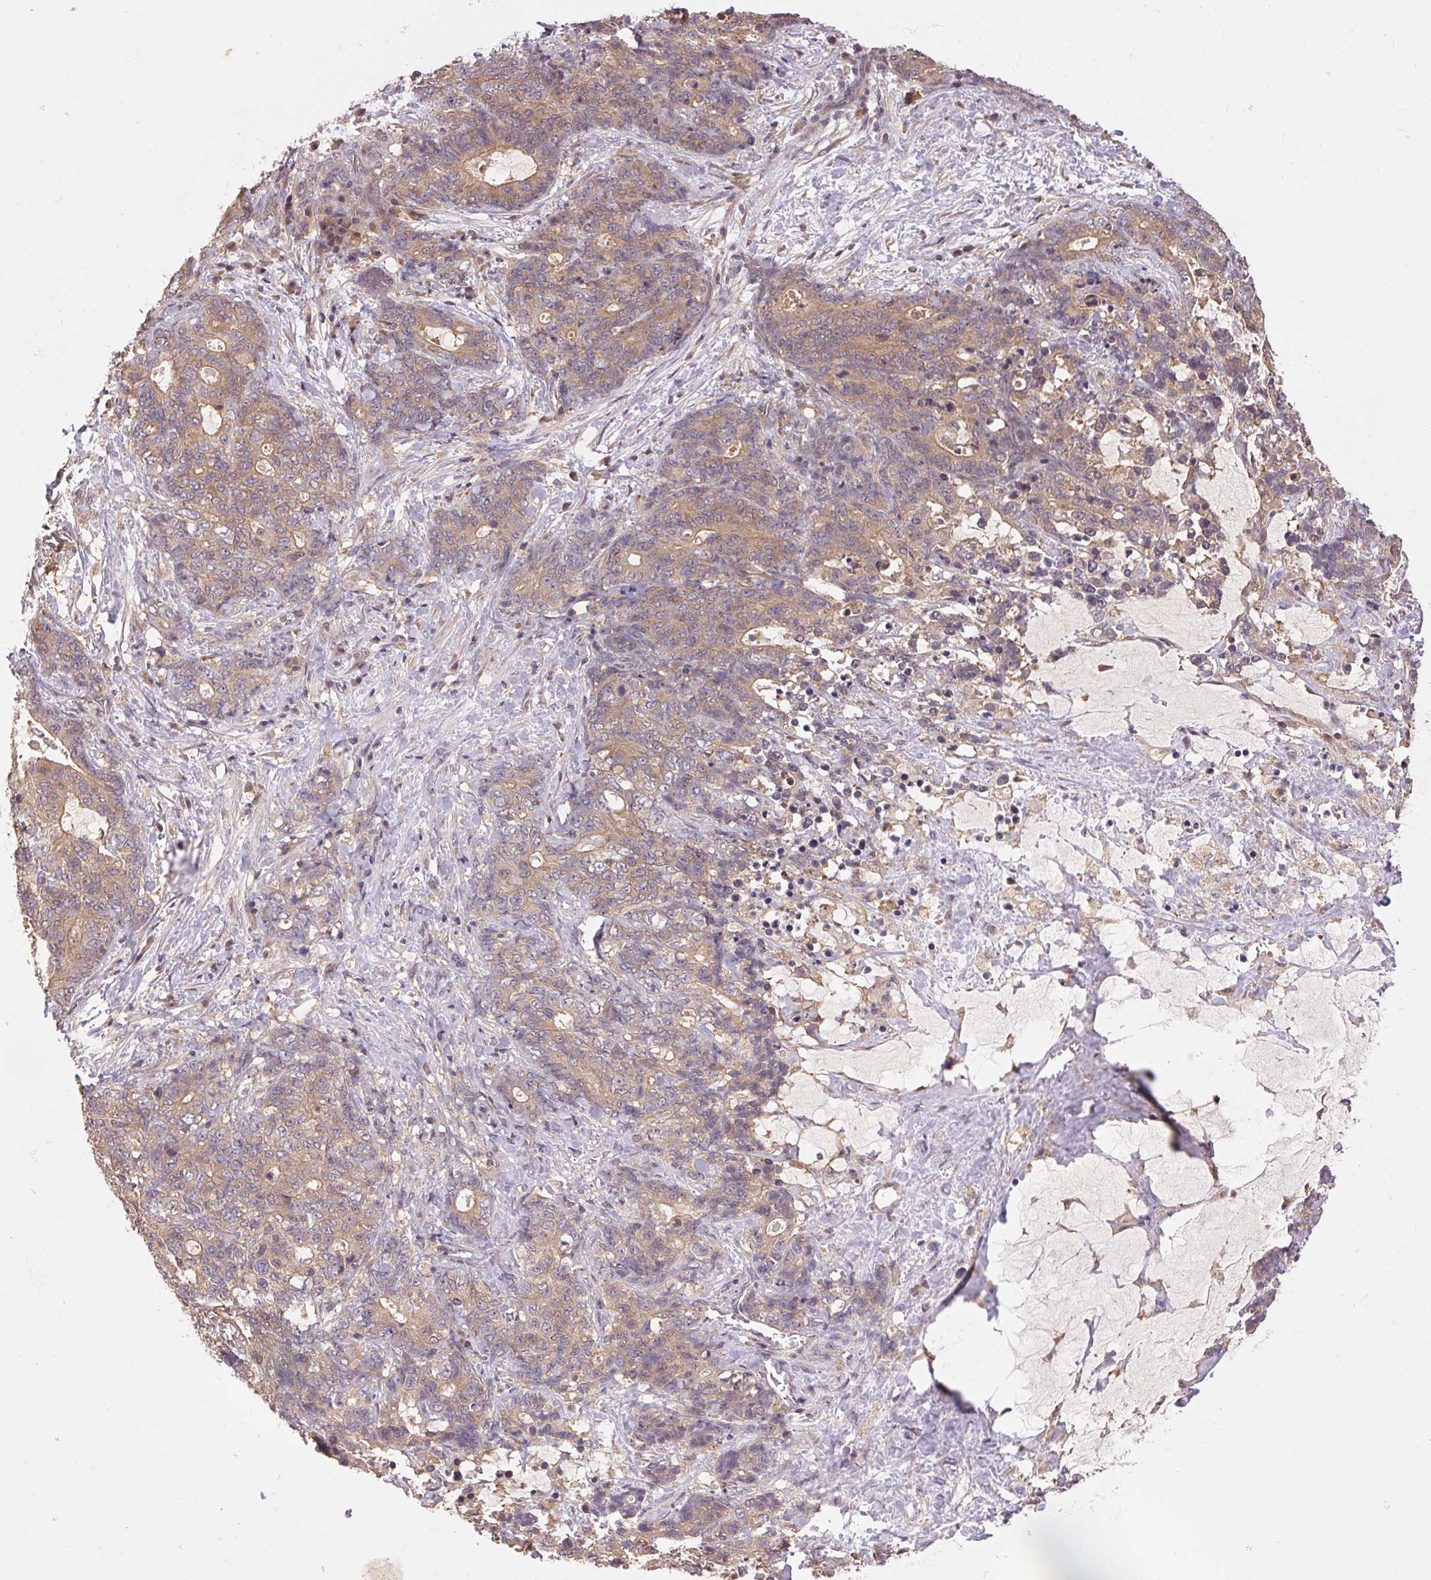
{"staining": {"intensity": "weak", "quantity": "25%-75%", "location": "cytoplasmic/membranous"}, "tissue": "stomach cancer", "cell_type": "Tumor cells", "image_type": "cancer", "snomed": [{"axis": "morphology", "description": "Normal tissue, NOS"}, {"axis": "morphology", "description": "Adenocarcinoma, NOS"}, {"axis": "topography", "description": "Stomach"}], "caption": "High-power microscopy captured an IHC image of stomach cancer (adenocarcinoma), revealing weak cytoplasmic/membranous positivity in about 25%-75% of tumor cells. (Brightfield microscopy of DAB IHC at high magnification).", "gene": "GDI2", "patient": {"sex": "female", "age": 64}}